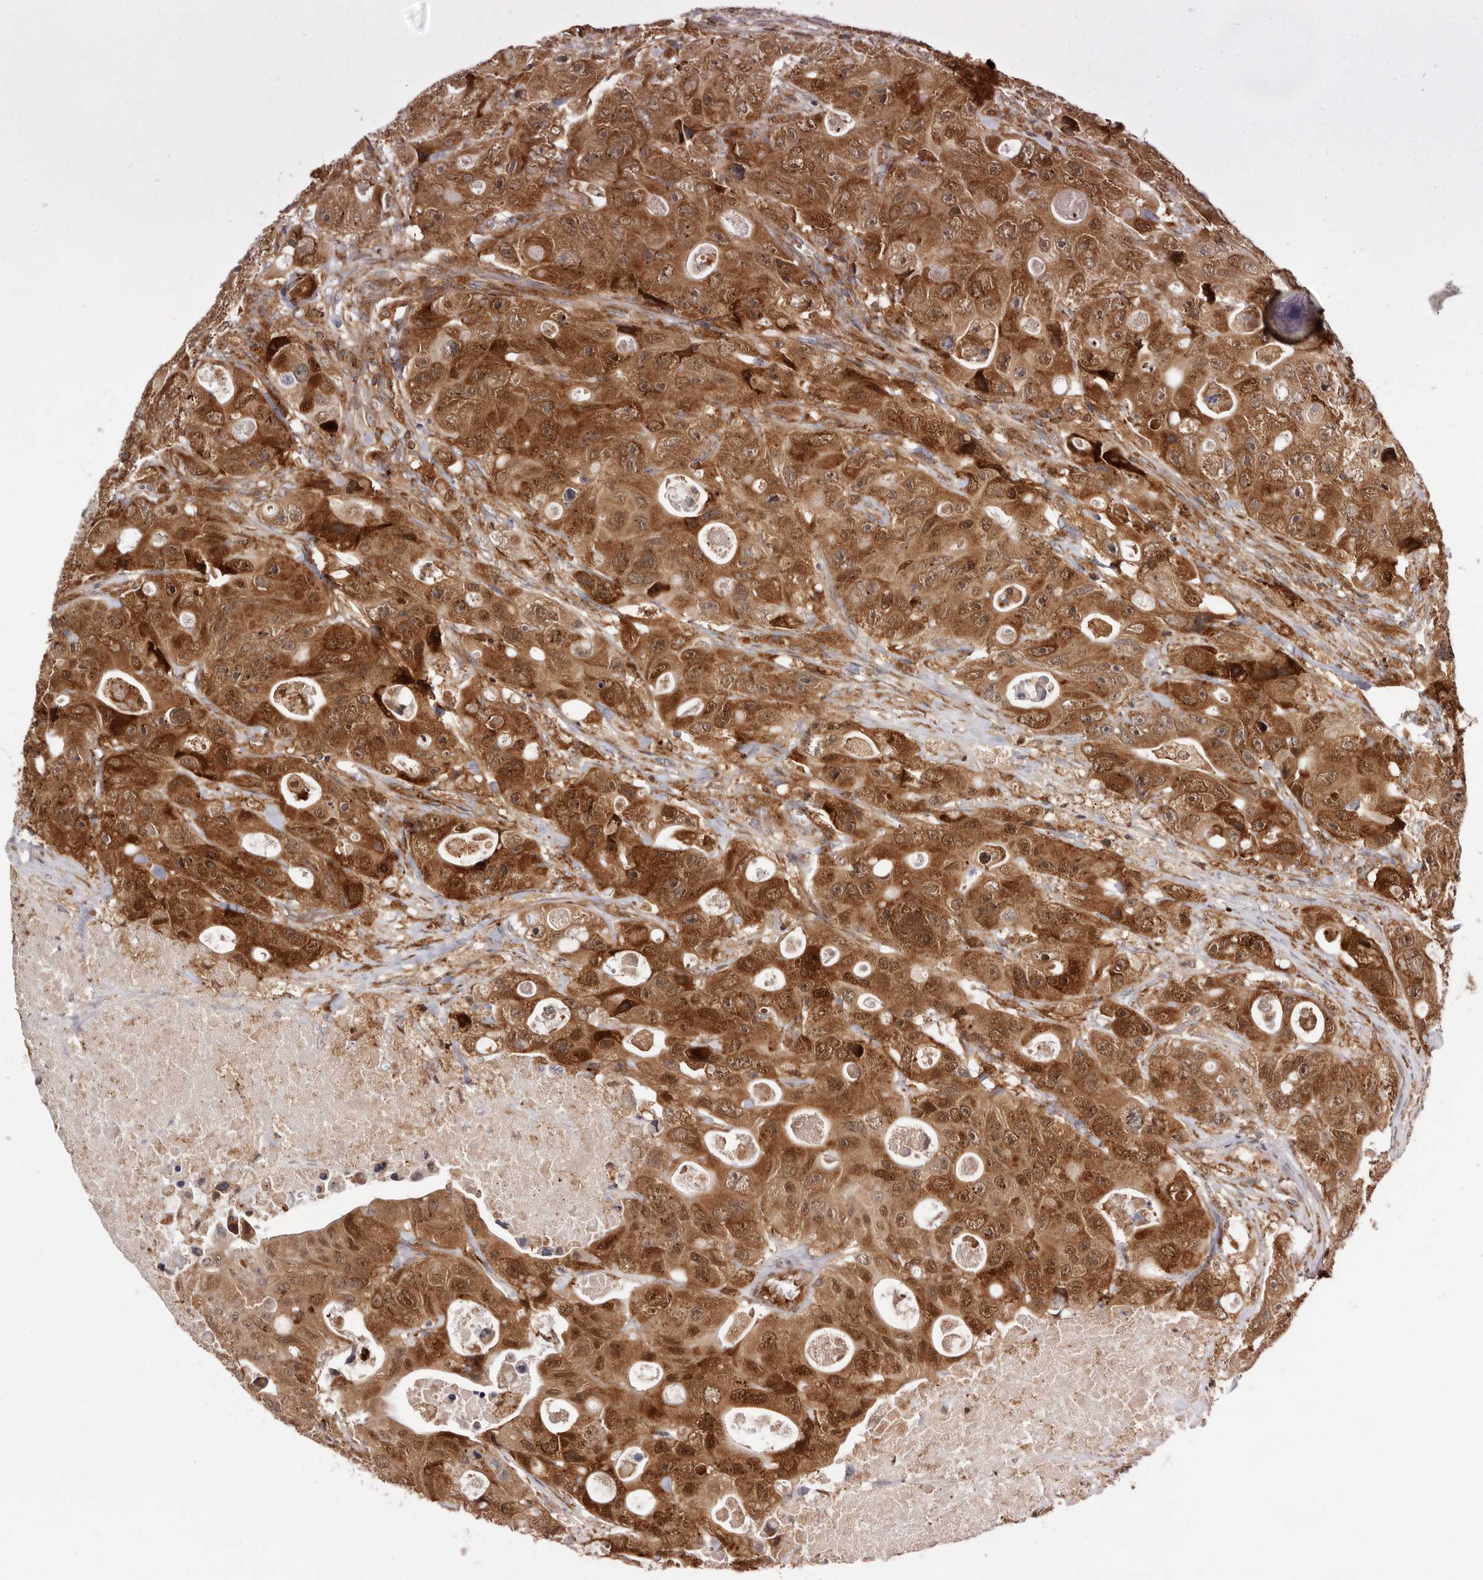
{"staining": {"intensity": "strong", "quantity": ">75%", "location": "cytoplasmic/membranous,nuclear"}, "tissue": "colorectal cancer", "cell_type": "Tumor cells", "image_type": "cancer", "snomed": [{"axis": "morphology", "description": "Adenocarcinoma, NOS"}, {"axis": "topography", "description": "Colon"}], "caption": "The micrograph demonstrates staining of colorectal cancer (adenocarcinoma), revealing strong cytoplasmic/membranous and nuclear protein expression (brown color) within tumor cells.", "gene": "RNF213", "patient": {"sex": "female", "age": 46}}